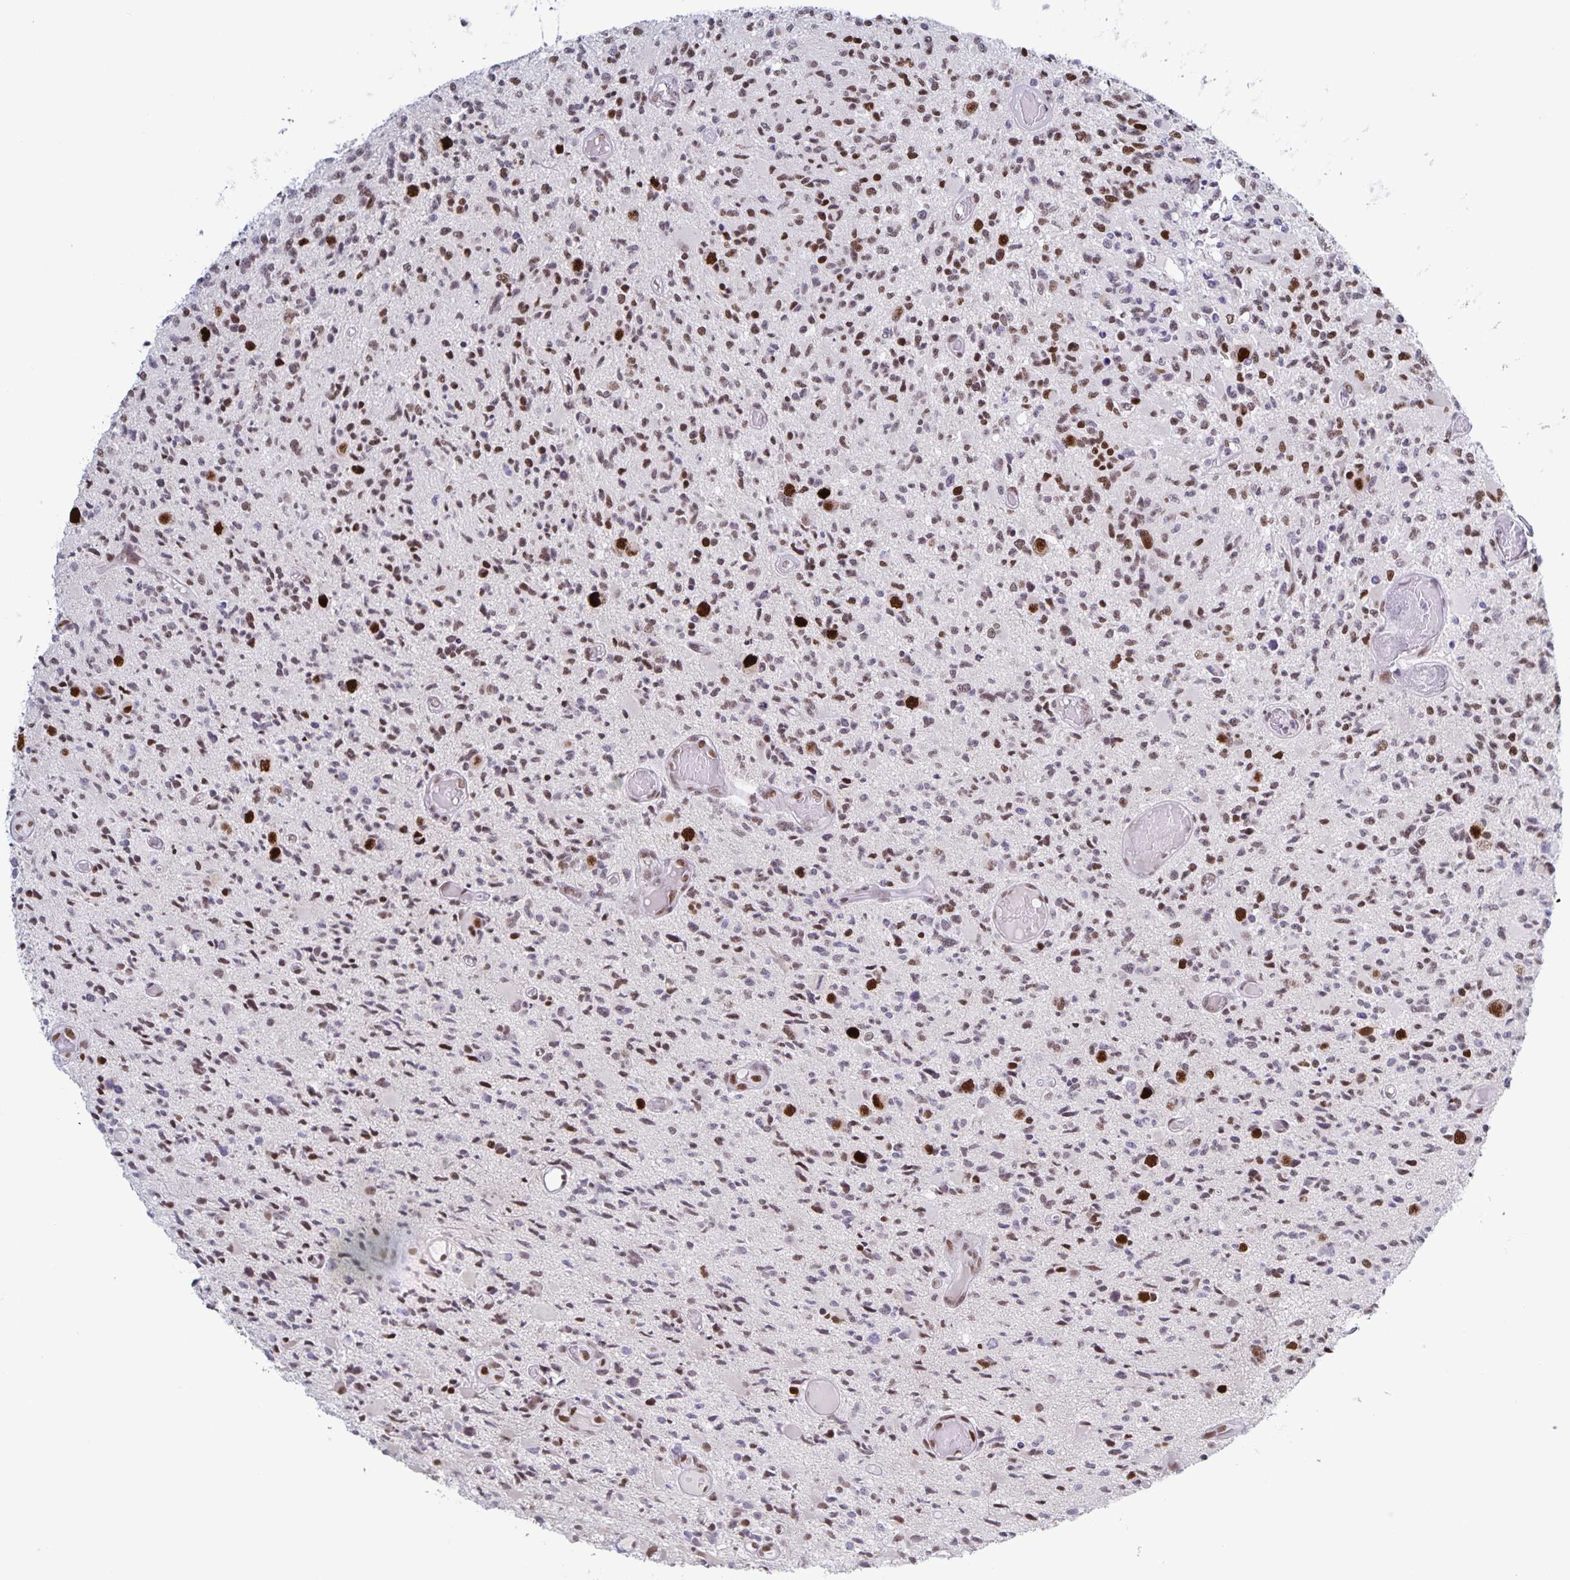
{"staining": {"intensity": "weak", "quantity": ">75%", "location": "nuclear"}, "tissue": "glioma", "cell_type": "Tumor cells", "image_type": "cancer", "snomed": [{"axis": "morphology", "description": "Glioma, malignant, High grade"}, {"axis": "topography", "description": "Brain"}], "caption": "A photomicrograph showing weak nuclear expression in about >75% of tumor cells in glioma, as visualized by brown immunohistochemical staining.", "gene": "JUND", "patient": {"sex": "female", "age": 63}}